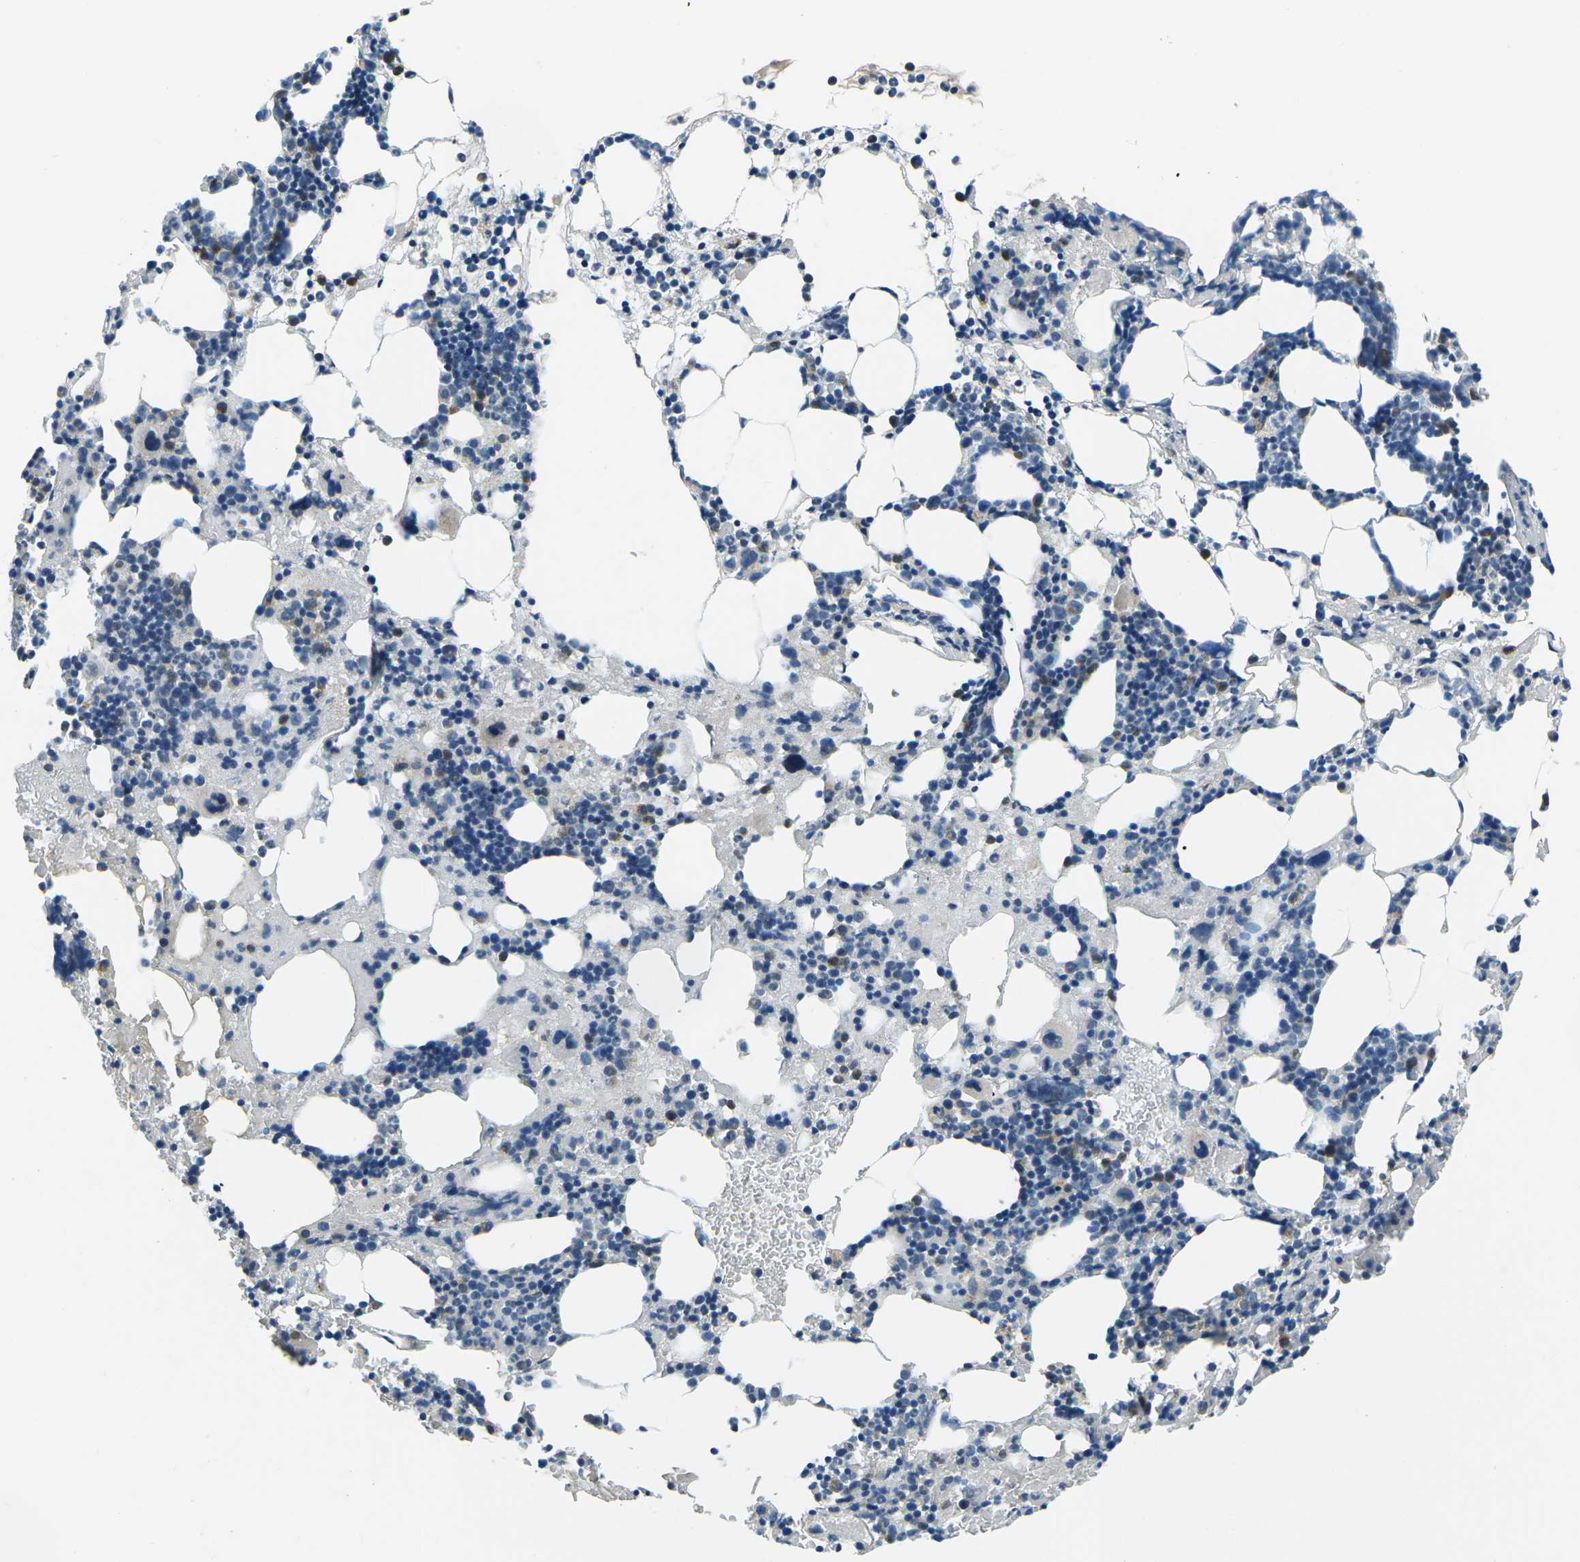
{"staining": {"intensity": "weak", "quantity": "<25%", "location": "cytoplasmic/membranous"}, "tissue": "bone marrow", "cell_type": "Hematopoietic cells", "image_type": "normal", "snomed": [{"axis": "morphology", "description": "Normal tissue, NOS"}, {"axis": "morphology", "description": "Inflammation, NOS"}, {"axis": "topography", "description": "Bone marrow"}], "caption": "The micrograph shows no significant expression in hematopoietic cells of bone marrow.", "gene": "CD1D", "patient": {"sex": "female", "age": 64}}